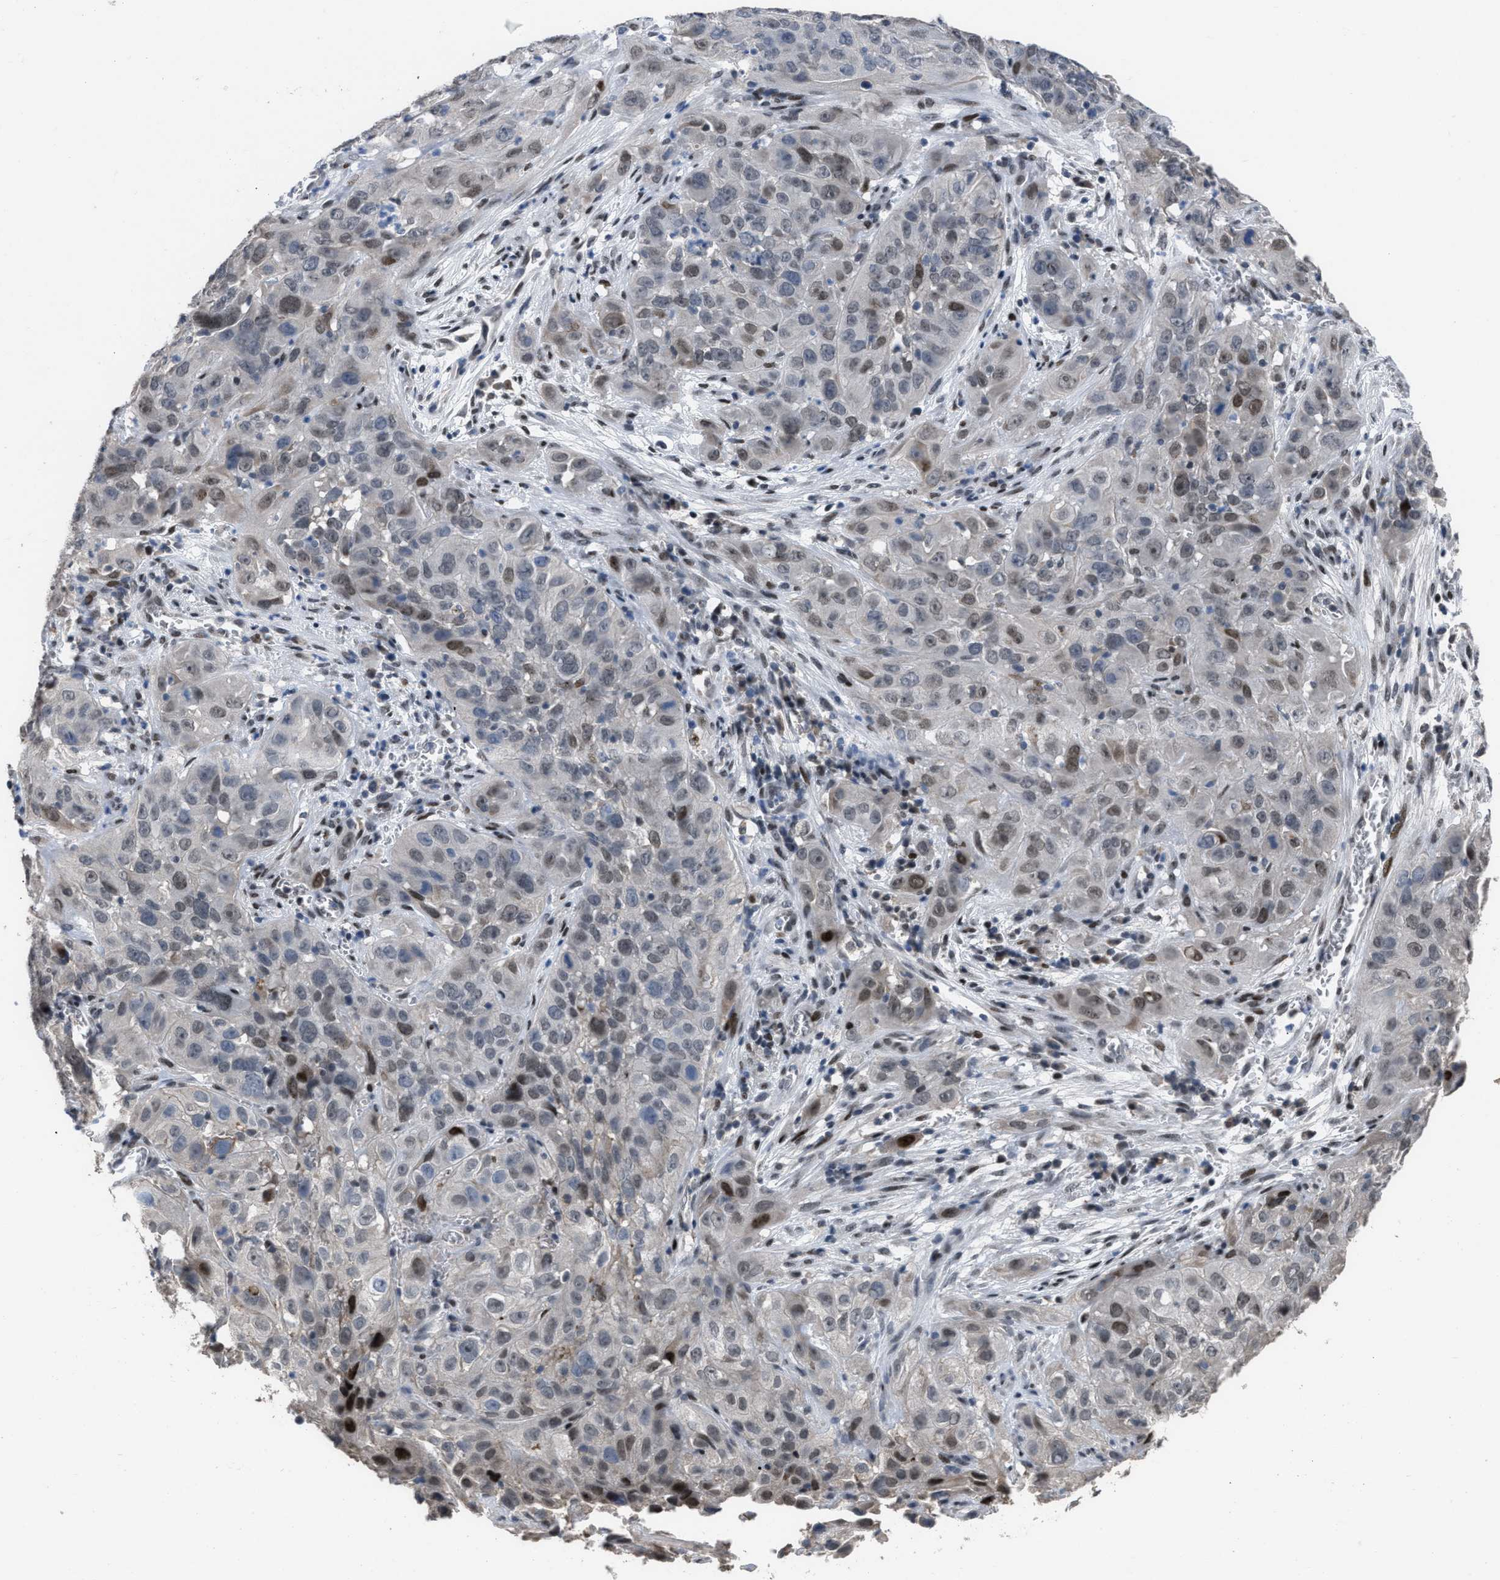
{"staining": {"intensity": "strong", "quantity": "<25%", "location": "nuclear"}, "tissue": "cervical cancer", "cell_type": "Tumor cells", "image_type": "cancer", "snomed": [{"axis": "morphology", "description": "Squamous cell carcinoma, NOS"}, {"axis": "topography", "description": "Cervix"}], "caption": "Protein expression analysis of cervical squamous cell carcinoma exhibits strong nuclear expression in about <25% of tumor cells.", "gene": "SETDB1", "patient": {"sex": "female", "age": 32}}